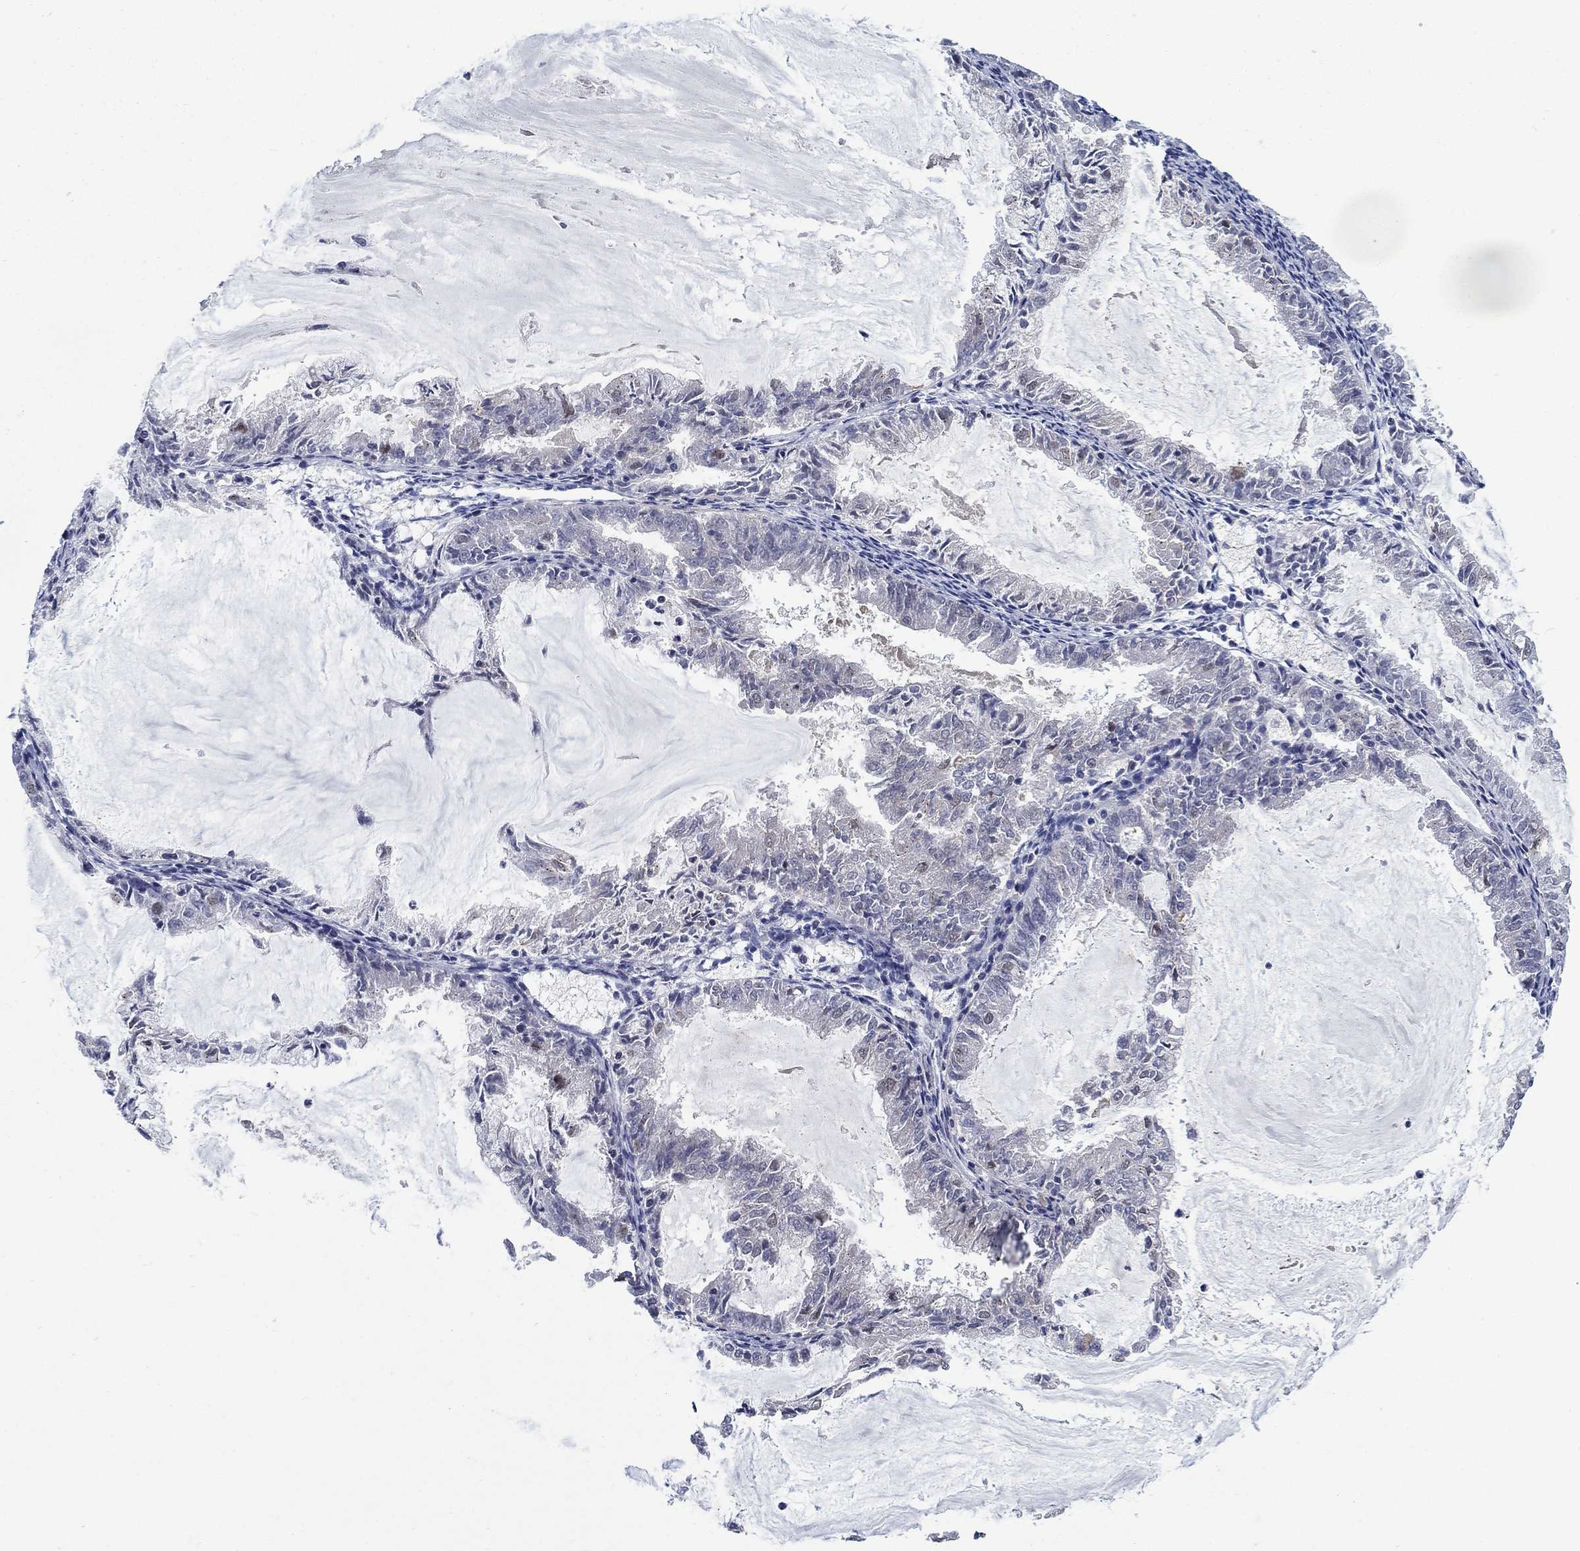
{"staining": {"intensity": "moderate", "quantity": "<25%", "location": "cytoplasmic/membranous"}, "tissue": "endometrial cancer", "cell_type": "Tumor cells", "image_type": "cancer", "snomed": [{"axis": "morphology", "description": "Adenocarcinoma, NOS"}, {"axis": "topography", "description": "Endometrium"}], "caption": "Immunohistochemistry (IHC) (DAB) staining of endometrial adenocarcinoma shows moderate cytoplasmic/membranous protein positivity in about <25% of tumor cells. Using DAB (brown) and hematoxylin (blue) stains, captured at high magnification using brightfield microscopy.", "gene": "SH3RF1", "patient": {"sex": "female", "age": 57}}